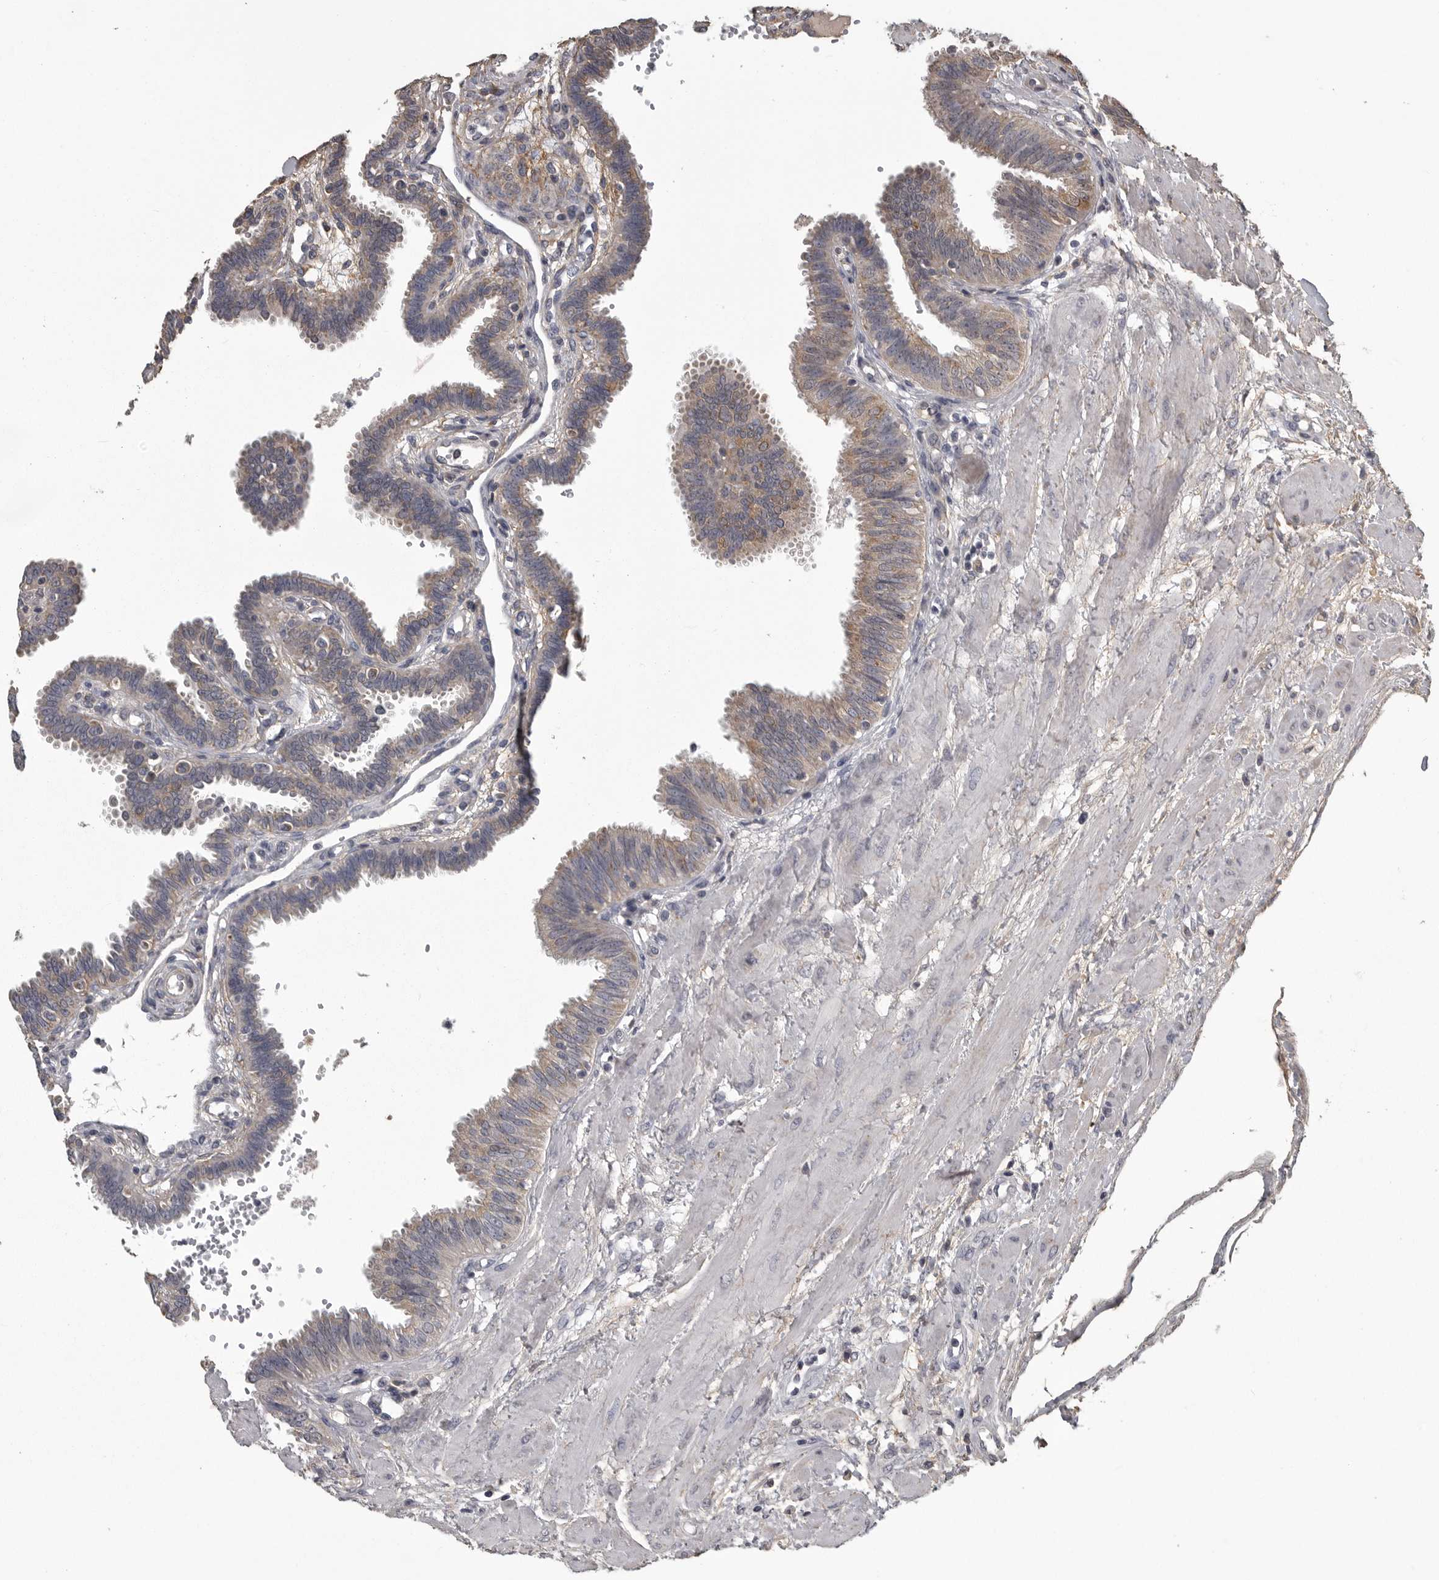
{"staining": {"intensity": "moderate", "quantity": ">75%", "location": "cytoplasmic/membranous"}, "tissue": "fallopian tube", "cell_type": "Glandular cells", "image_type": "normal", "snomed": [{"axis": "morphology", "description": "Normal tissue, NOS"}, {"axis": "topography", "description": "Fallopian tube"}], "caption": "This image demonstrates IHC staining of unremarkable human fallopian tube, with medium moderate cytoplasmic/membranous positivity in about >75% of glandular cells.", "gene": "FRK", "patient": {"sex": "female", "age": 32}}